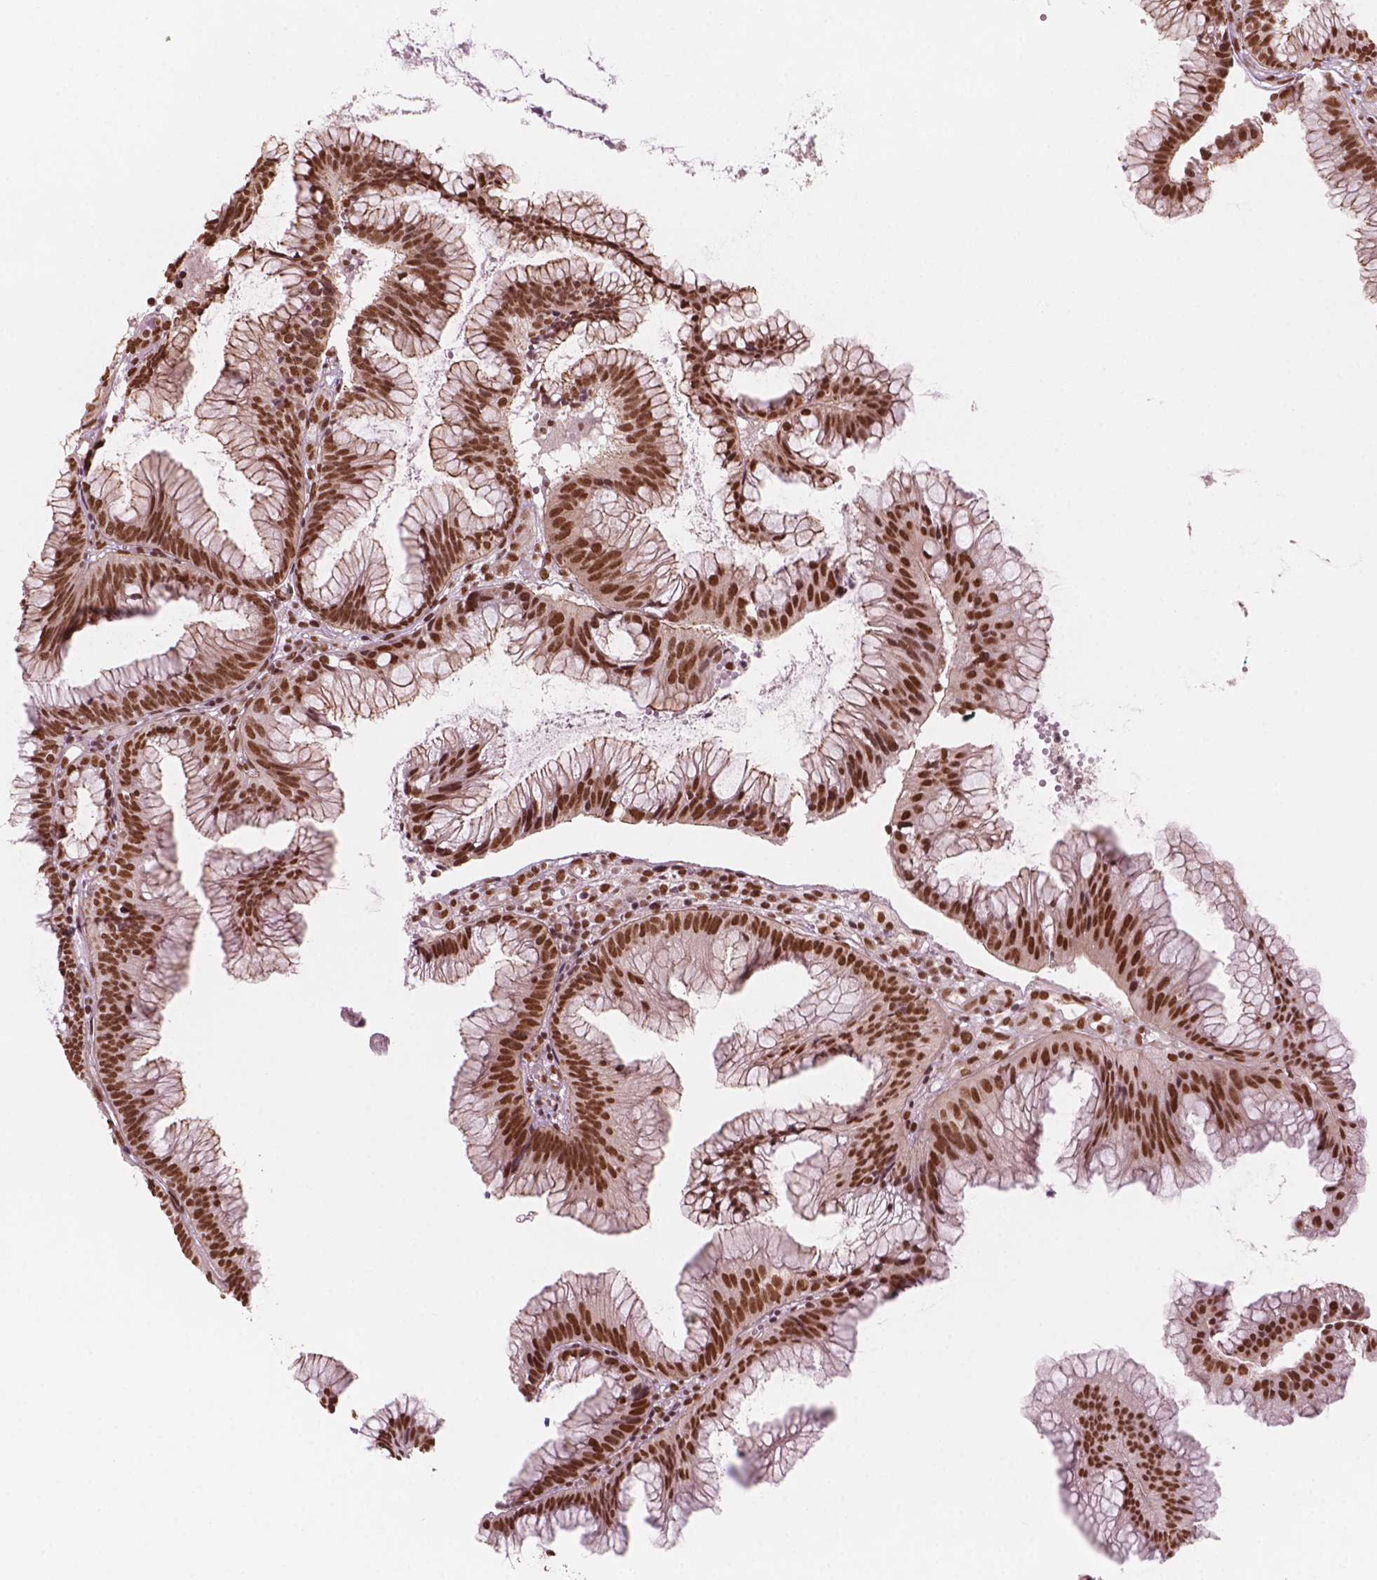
{"staining": {"intensity": "strong", "quantity": ">75%", "location": "nuclear"}, "tissue": "colorectal cancer", "cell_type": "Tumor cells", "image_type": "cancer", "snomed": [{"axis": "morphology", "description": "Adenocarcinoma, NOS"}, {"axis": "topography", "description": "Colon"}], "caption": "Protein staining demonstrates strong nuclear positivity in approximately >75% of tumor cells in colorectal adenocarcinoma.", "gene": "GTF3C5", "patient": {"sex": "female", "age": 78}}